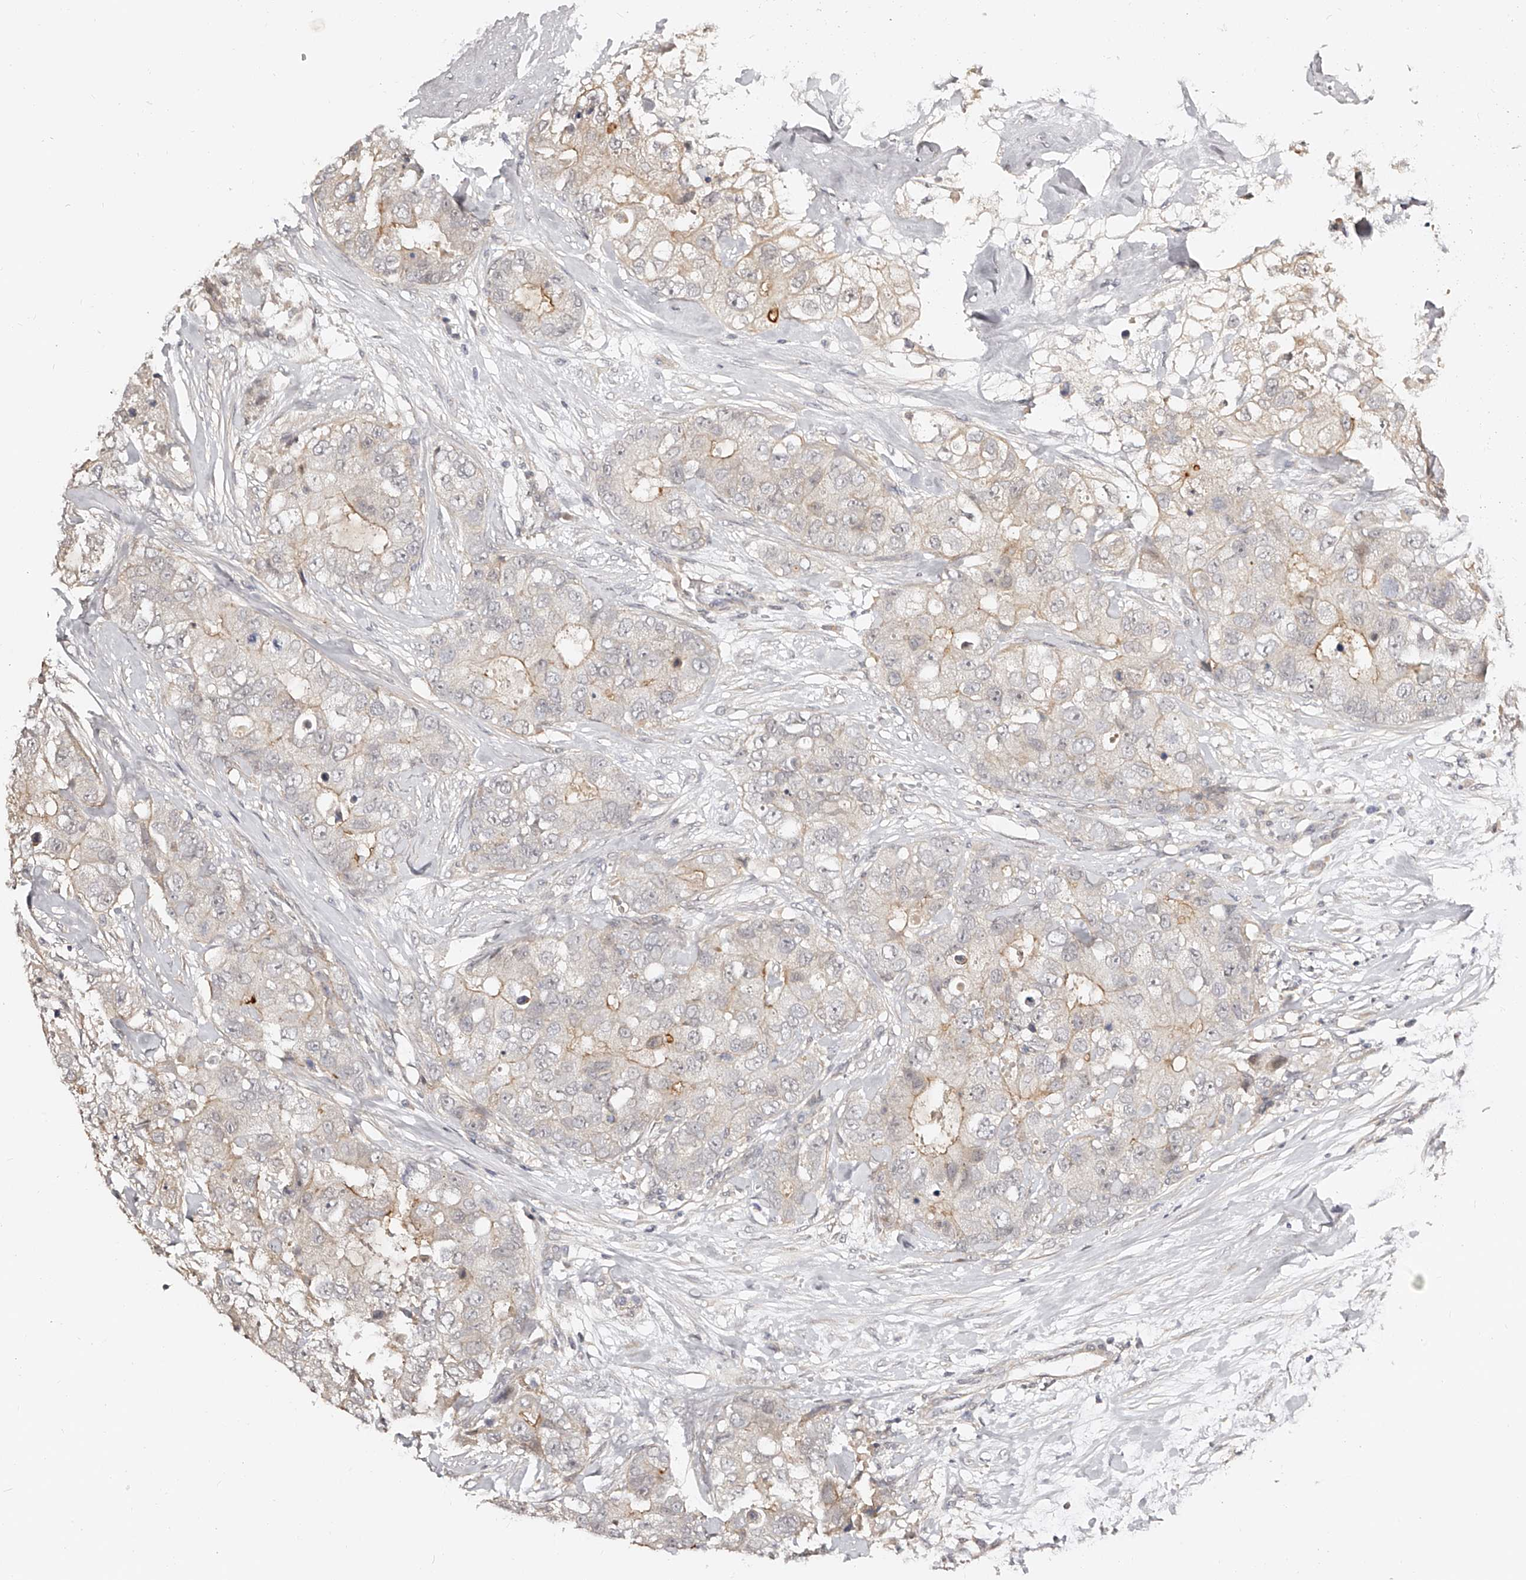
{"staining": {"intensity": "weak", "quantity": "<25%", "location": "cytoplasmic/membranous"}, "tissue": "breast cancer", "cell_type": "Tumor cells", "image_type": "cancer", "snomed": [{"axis": "morphology", "description": "Duct carcinoma"}, {"axis": "topography", "description": "Breast"}], "caption": "This is an immunohistochemistry (IHC) photomicrograph of human breast cancer. There is no positivity in tumor cells.", "gene": "ZNF789", "patient": {"sex": "female", "age": 62}}